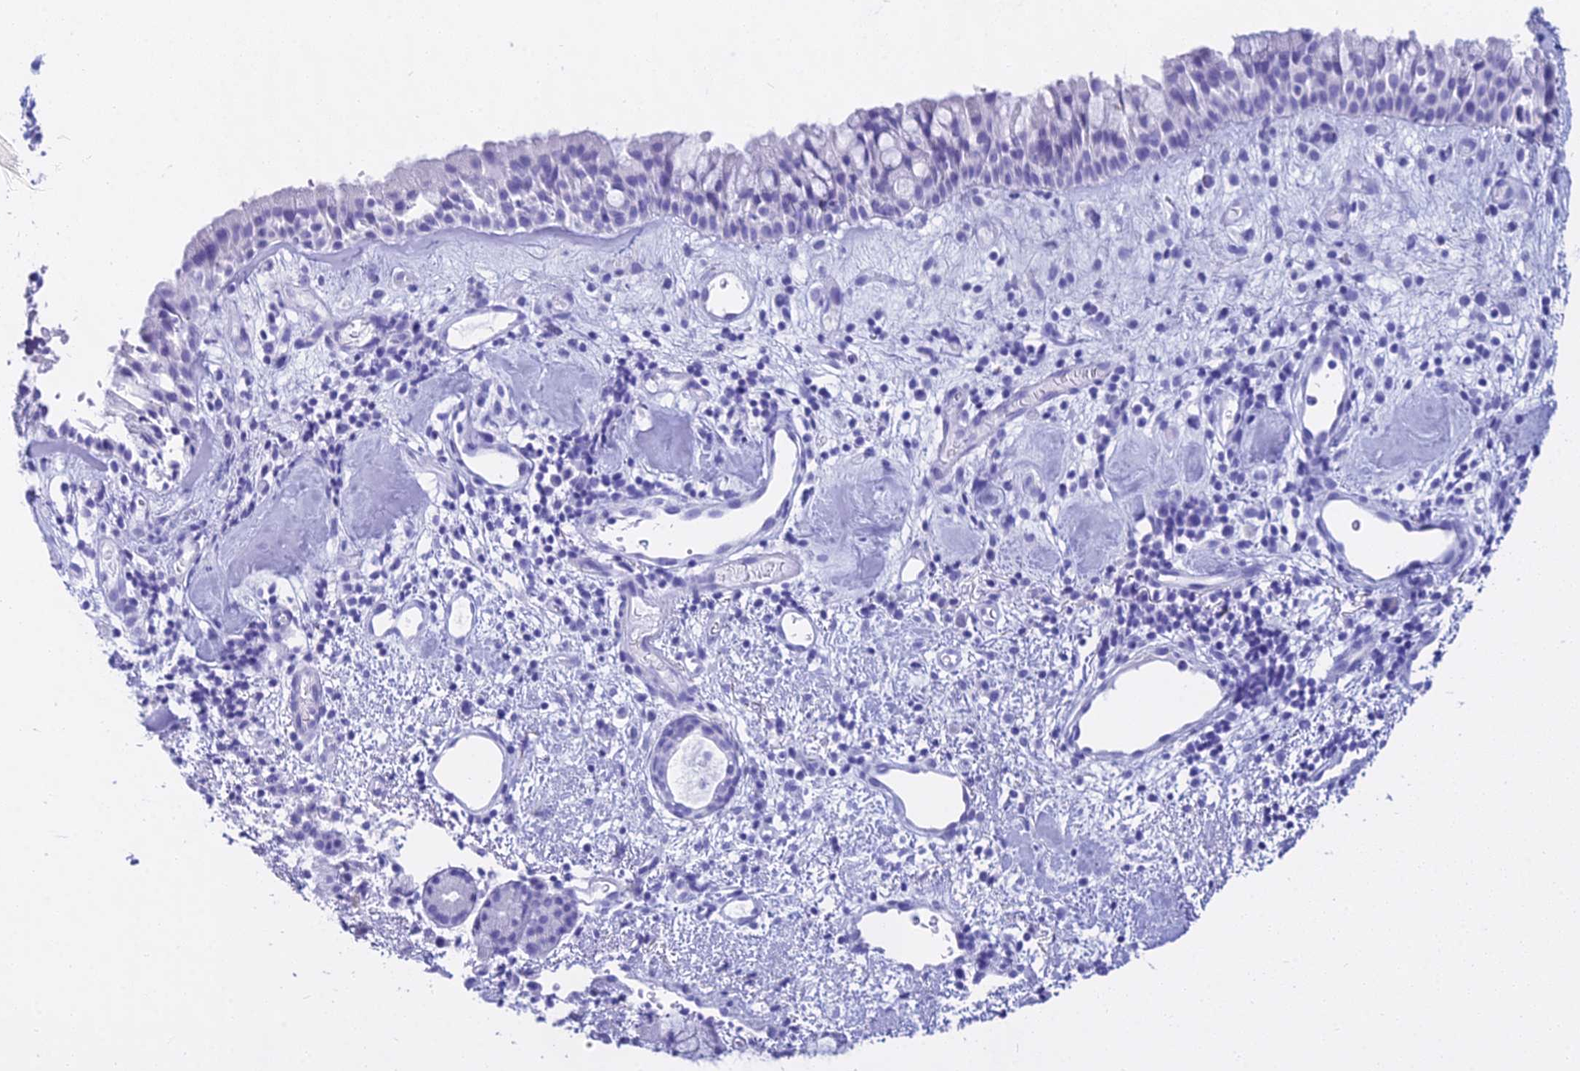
{"staining": {"intensity": "negative", "quantity": "none", "location": "none"}, "tissue": "nasopharynx", "cell_type": "Respiratory epithelial cells", "image_type": "normal", "snomed": [{"axis": "morphology", "description": "Normal tissue, NOS"}, {"axis": "topography", "description": "Nasopharynx"}], "caption": "There is no significant positivity in respiratory epithelial cells of nasopharynx.", "gene": "CGB1", "patient": {"sex": "male", "age": 82}}